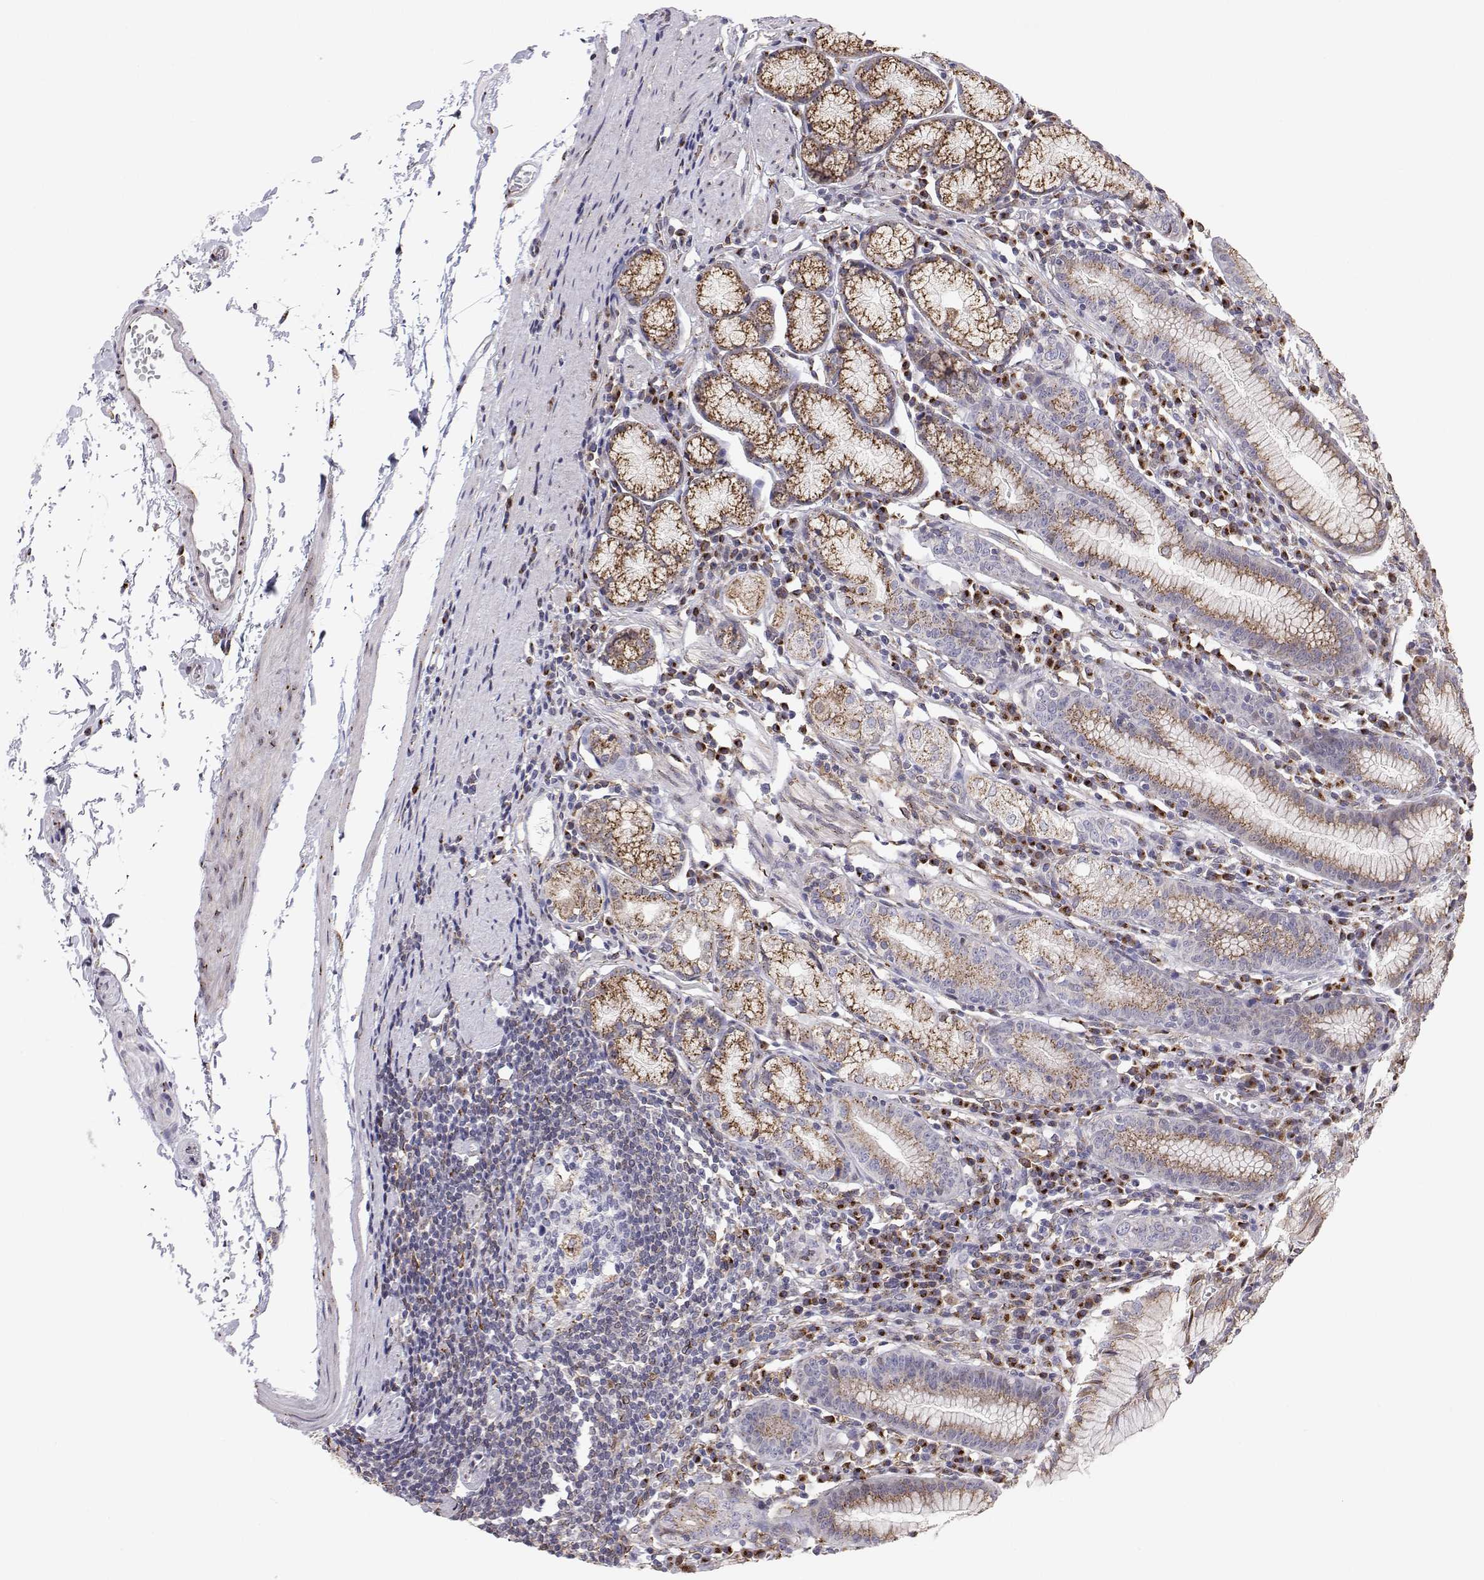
{"staining": {"intensity": "moderate", "quantity": "25%-75%", "location": "cytoplasmic/membranous"}, "tissue": "stomach", "cell_type": "Glandular cells", "image_type": "normal", "snomed": [{"axis": "morphology", "description": "Normal tissue, NOS"}, {"axis": "topography", "description": "Stomach"}], "caption": "Stomach stained with immunohistochemistry shows moderate cytoplasmic/membranous positivity in approximately 25%-75% of glandular cells.", "gene": "STARD13", "patient": {"sex": "male", "age": 55}}